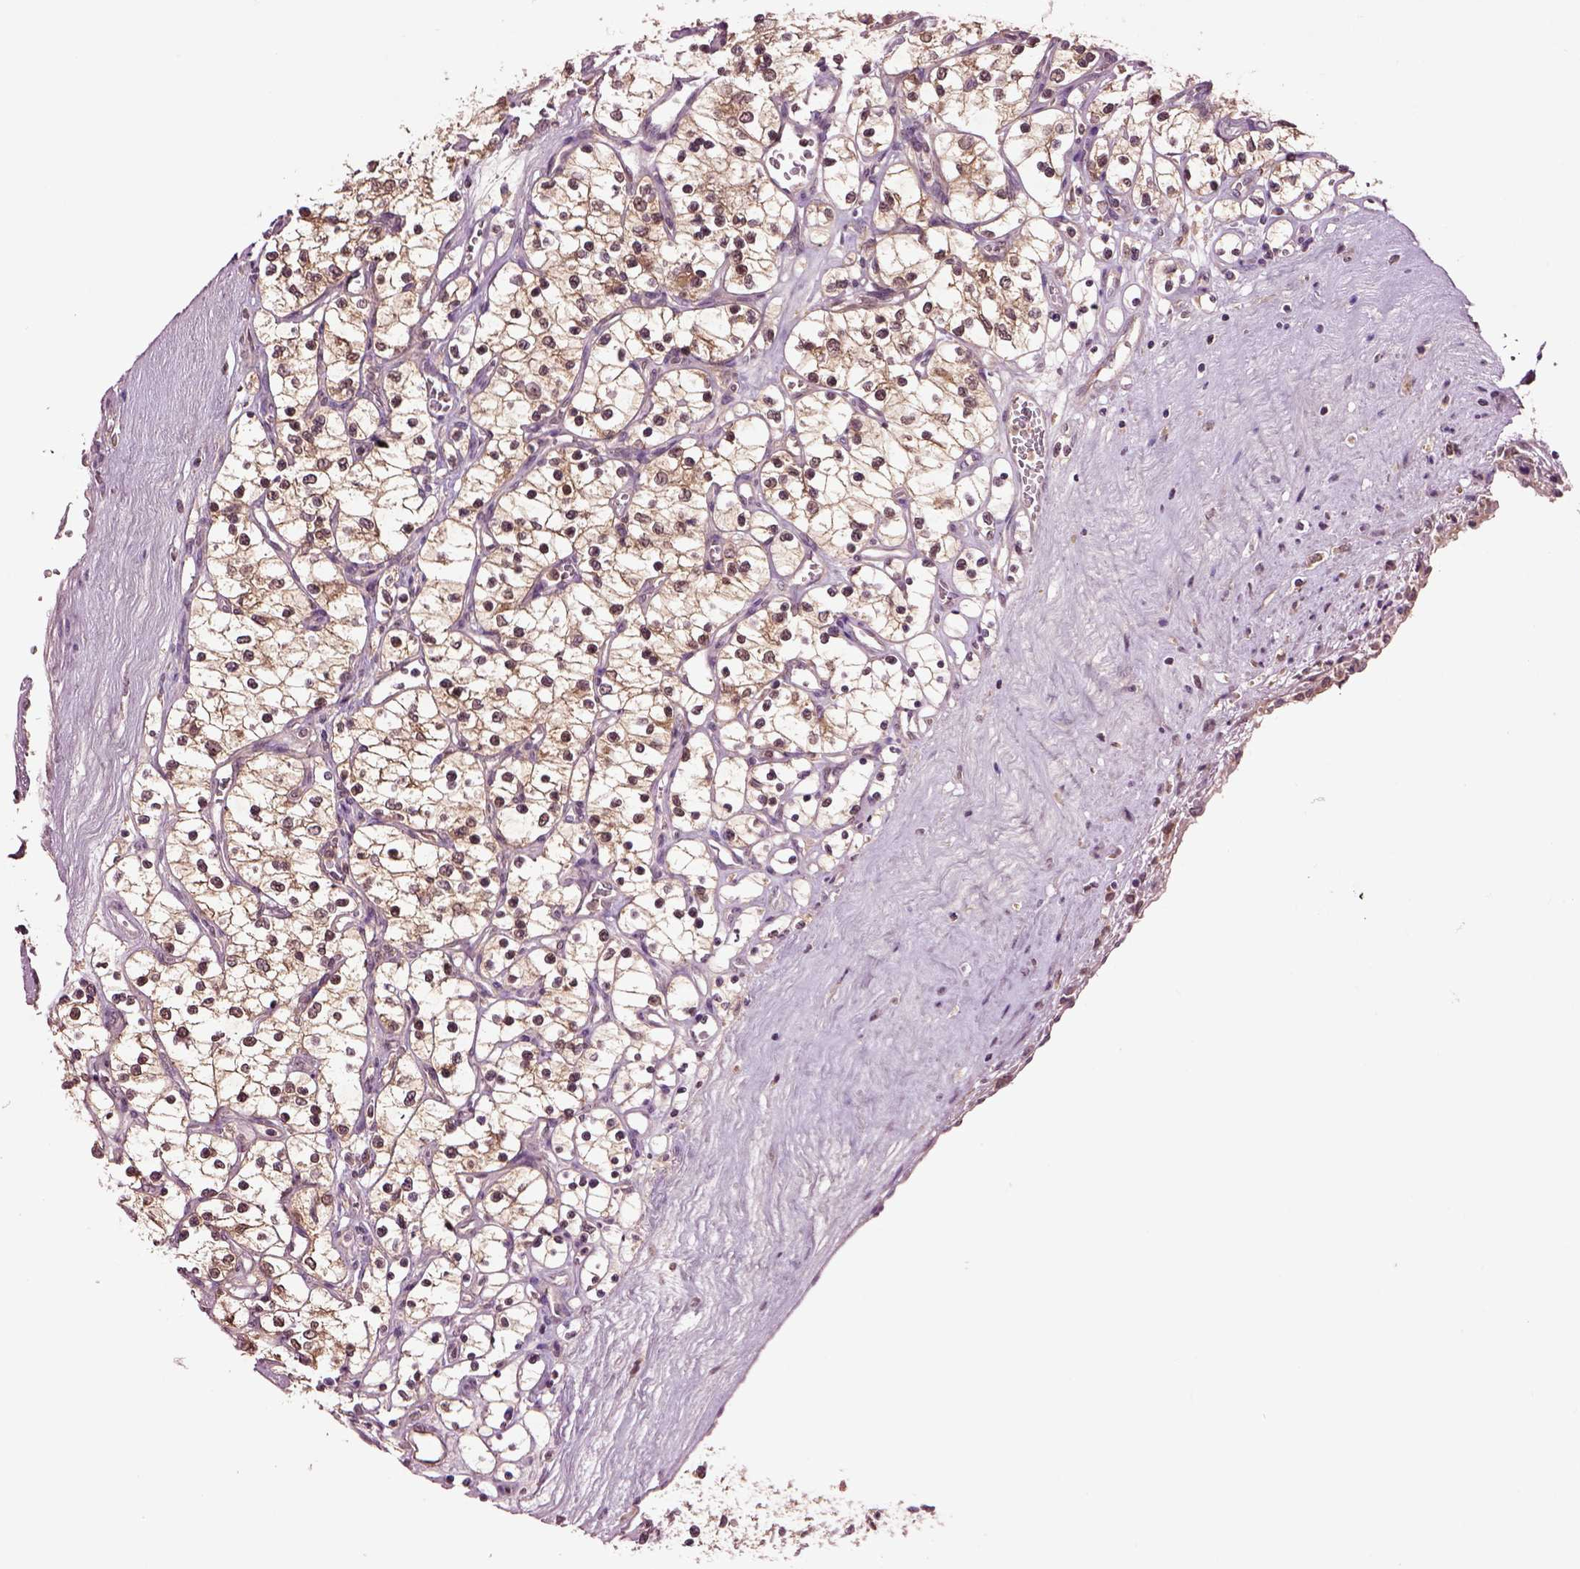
{"staining": {"intensity": "moderate", "quantity": ">75%", "location": "cytoplasmic/membranous"}, "tissue": "renal cancer", "cell_type": "Tumor cells", "image_type": "cancer", "snomed": [{"axis": "morphology", "description": "Adenocarcinoma, NOS"}, {"axis": "topography", "description": "Kidney"}], "caption": "Moderate cytoplasmic/membranous positivity is appreciated in about >75% of tumor cells in renal cancer.", "gene": "MDP1", "patient": {"sex": "female", "age": 69}}